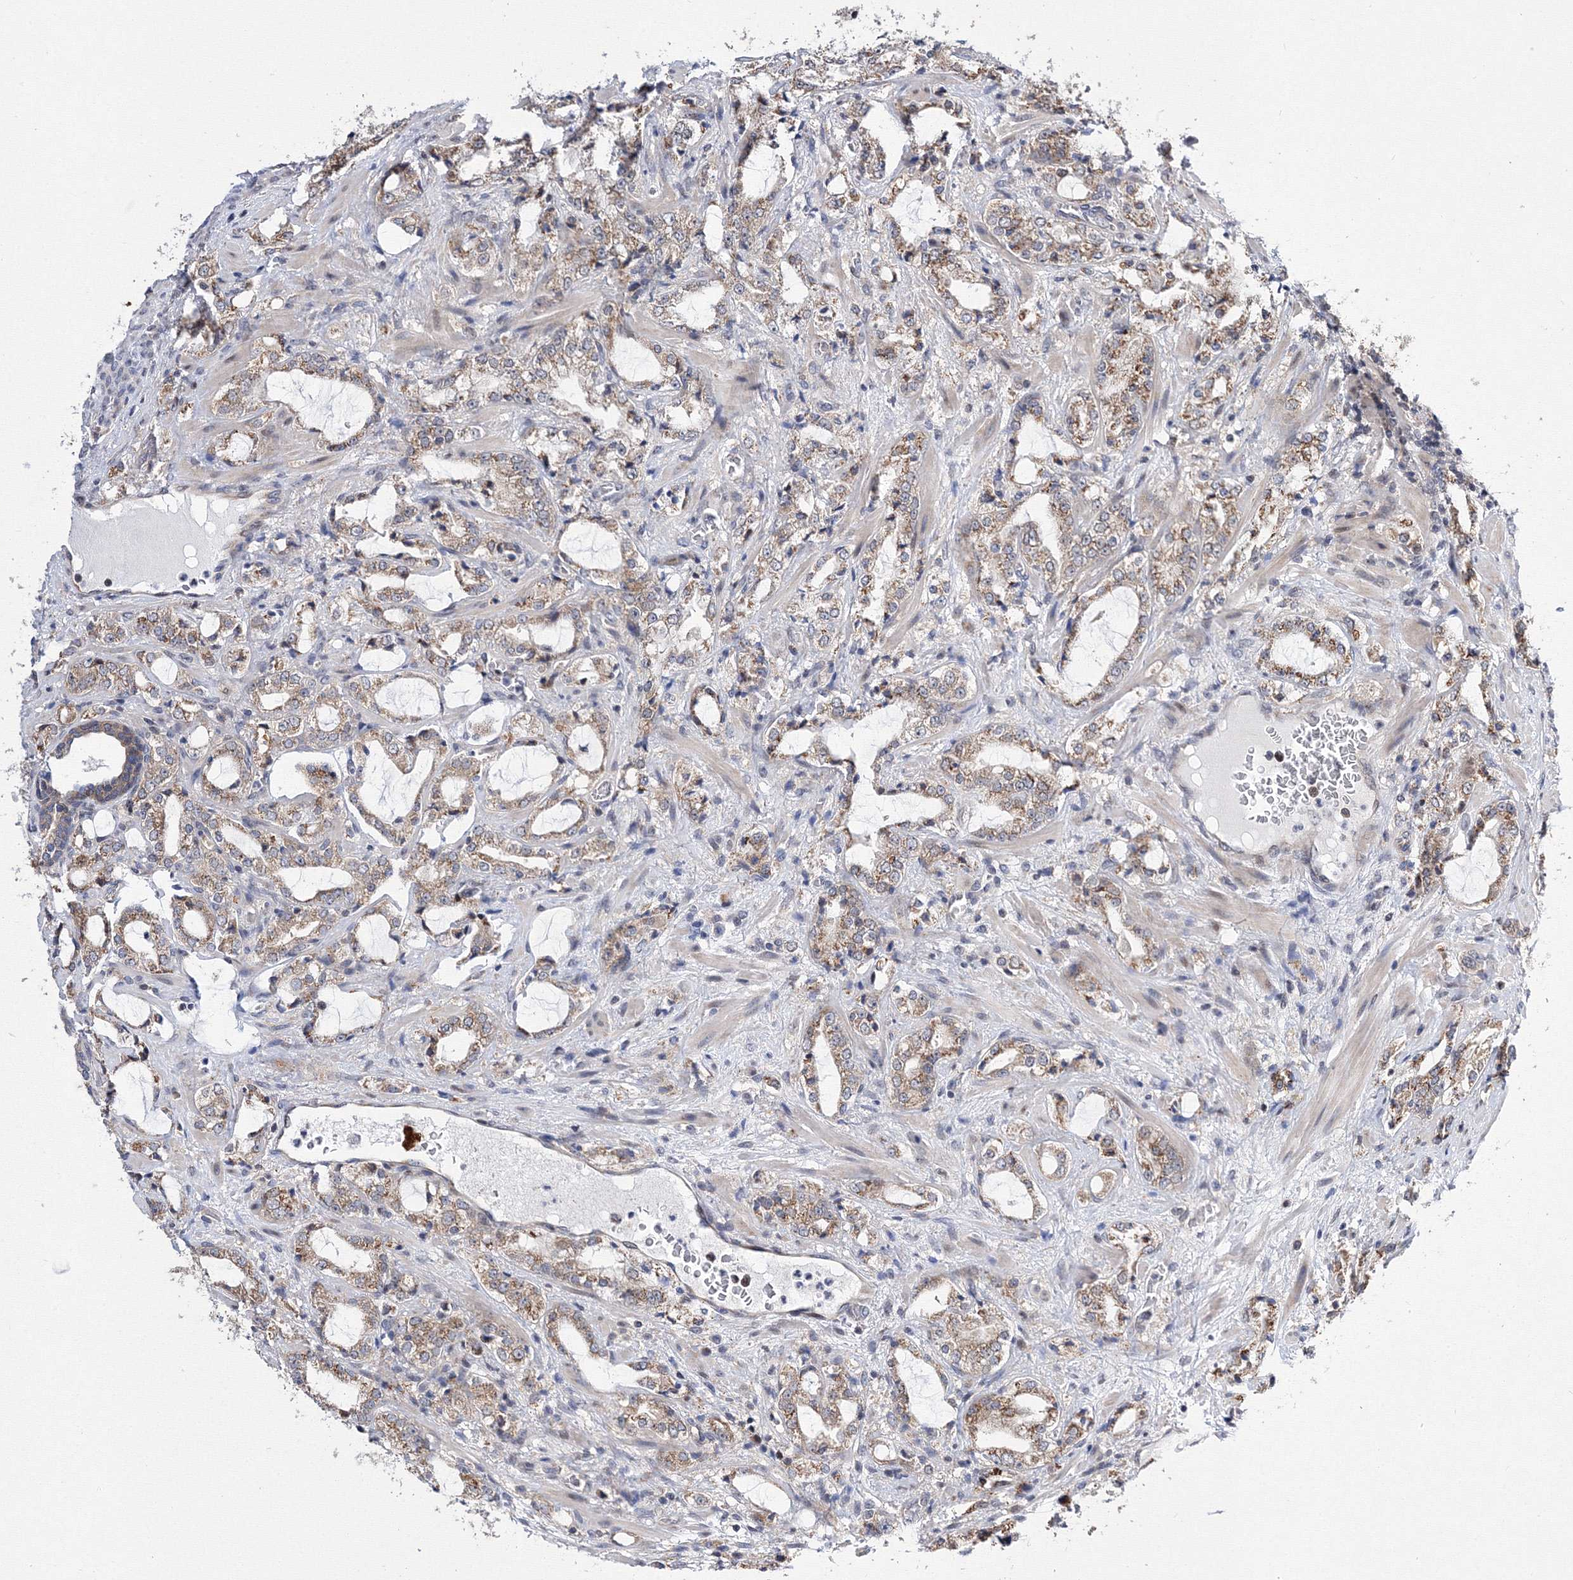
{"staining": {"intensity": "moderate", "quantity": ">75%", "location": "cytoplasmic/membranous"}, "tissue": "prostate cancer", "cell_type": "Tumor cells", "image_type": "cancer", "snomed": [{"axis": "morphology", "description": "Adenocarcinoma, High grade"}, {"axis": "topography", "description": "Prostate"}], "caption": "DAB (3,3'-diaminobenzidine) immunohistochemical staining of prostate adenocarcinoma (high-grade) exhibits moderate cytoplasmic/membranous protein staining in approximately >75% of tumor cells.", "gene": "GPN1", "patient": {"sex": "male", "age": 64}}